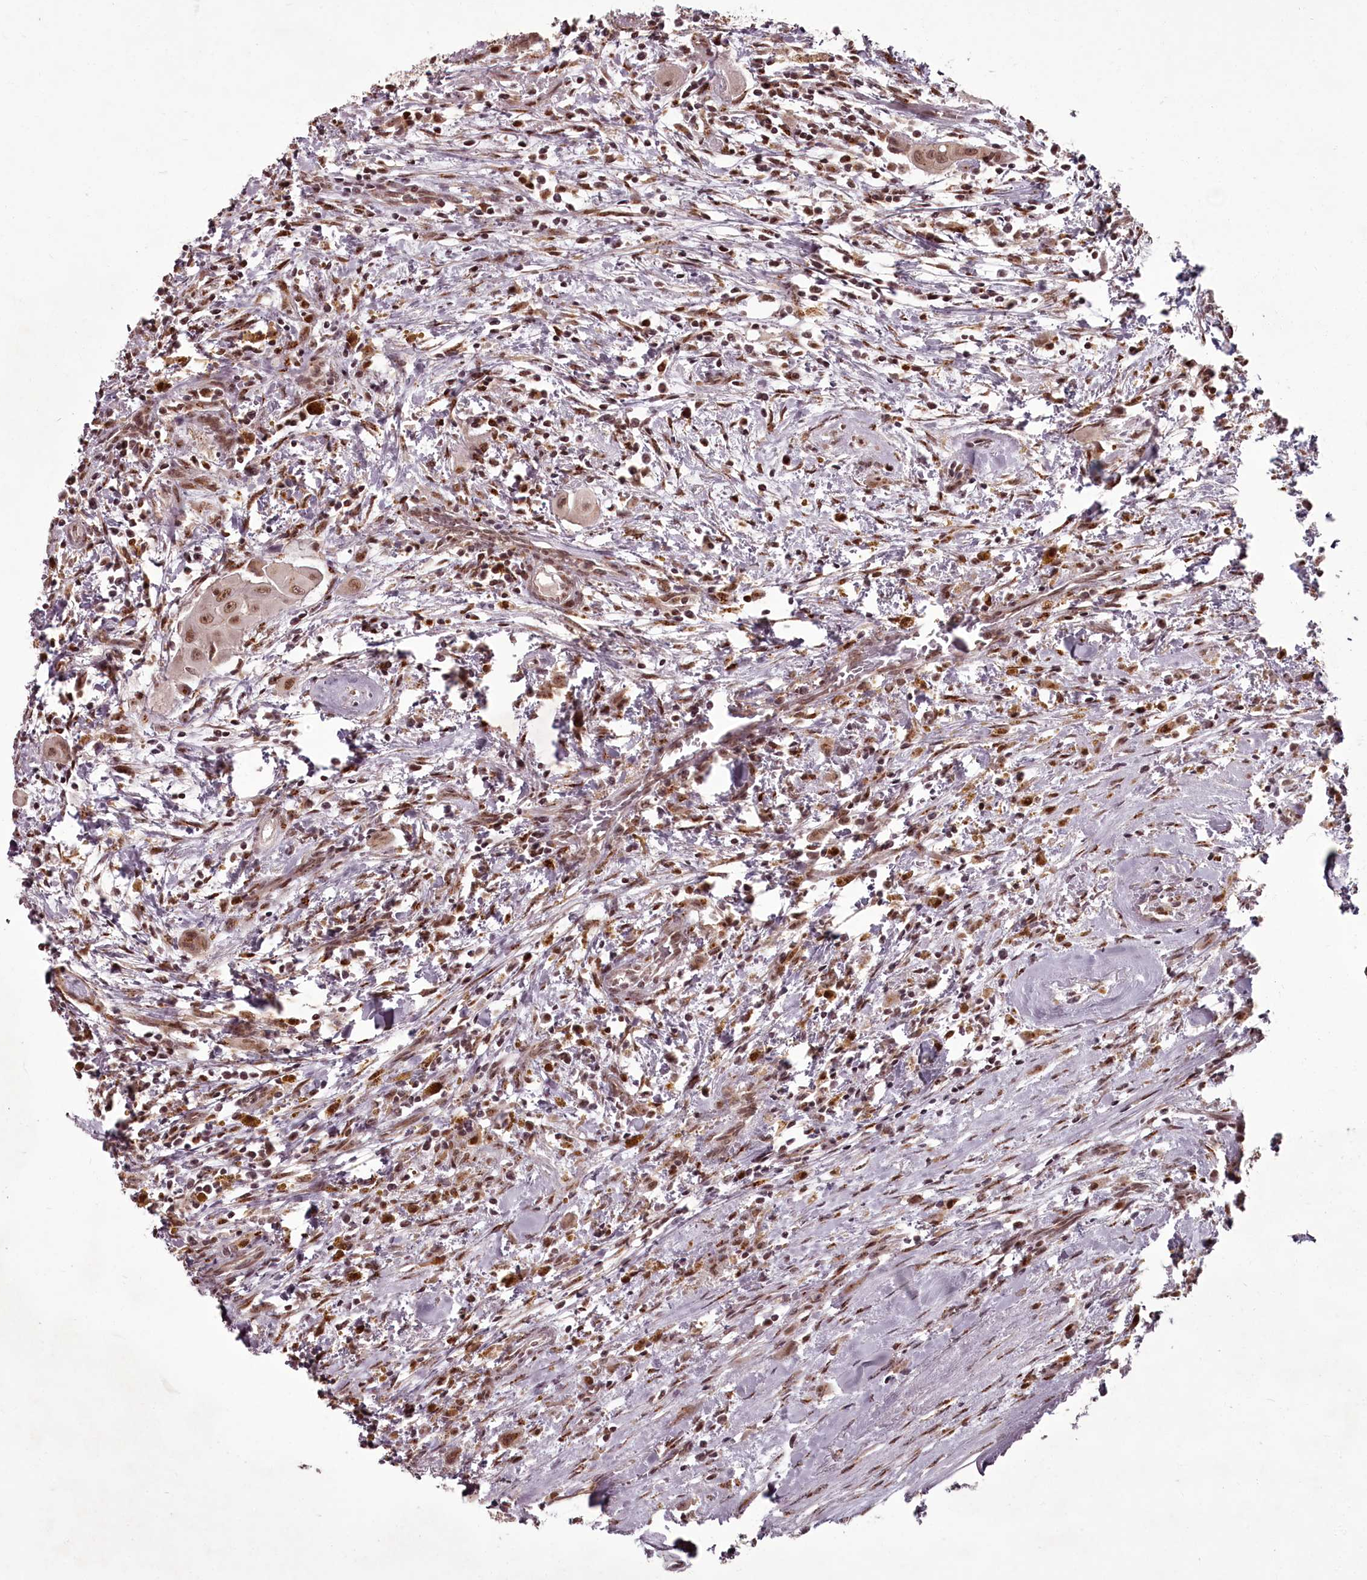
{"staining": {"intensity": "moderate", "quantity": ">75%", "location": "nuclear"}, "tissue": "thyroid cancer", "cell_type": "Tumor cells", "image_type": "cancer", "snomed": [{"axis": "morphology", "description": "Papillary adenocarcinoma, NOS"}, {"axis": "topography", "description": "Thyroid gland"}], "caption": "Thyroid cancer (papillary adenocarcinoma) stained with a brown dye reveals moderate nuclear positive positivity in about >75% of tumor cells.", "gene": "CEP83", "patient": {"sex": "female", "age": 59}}